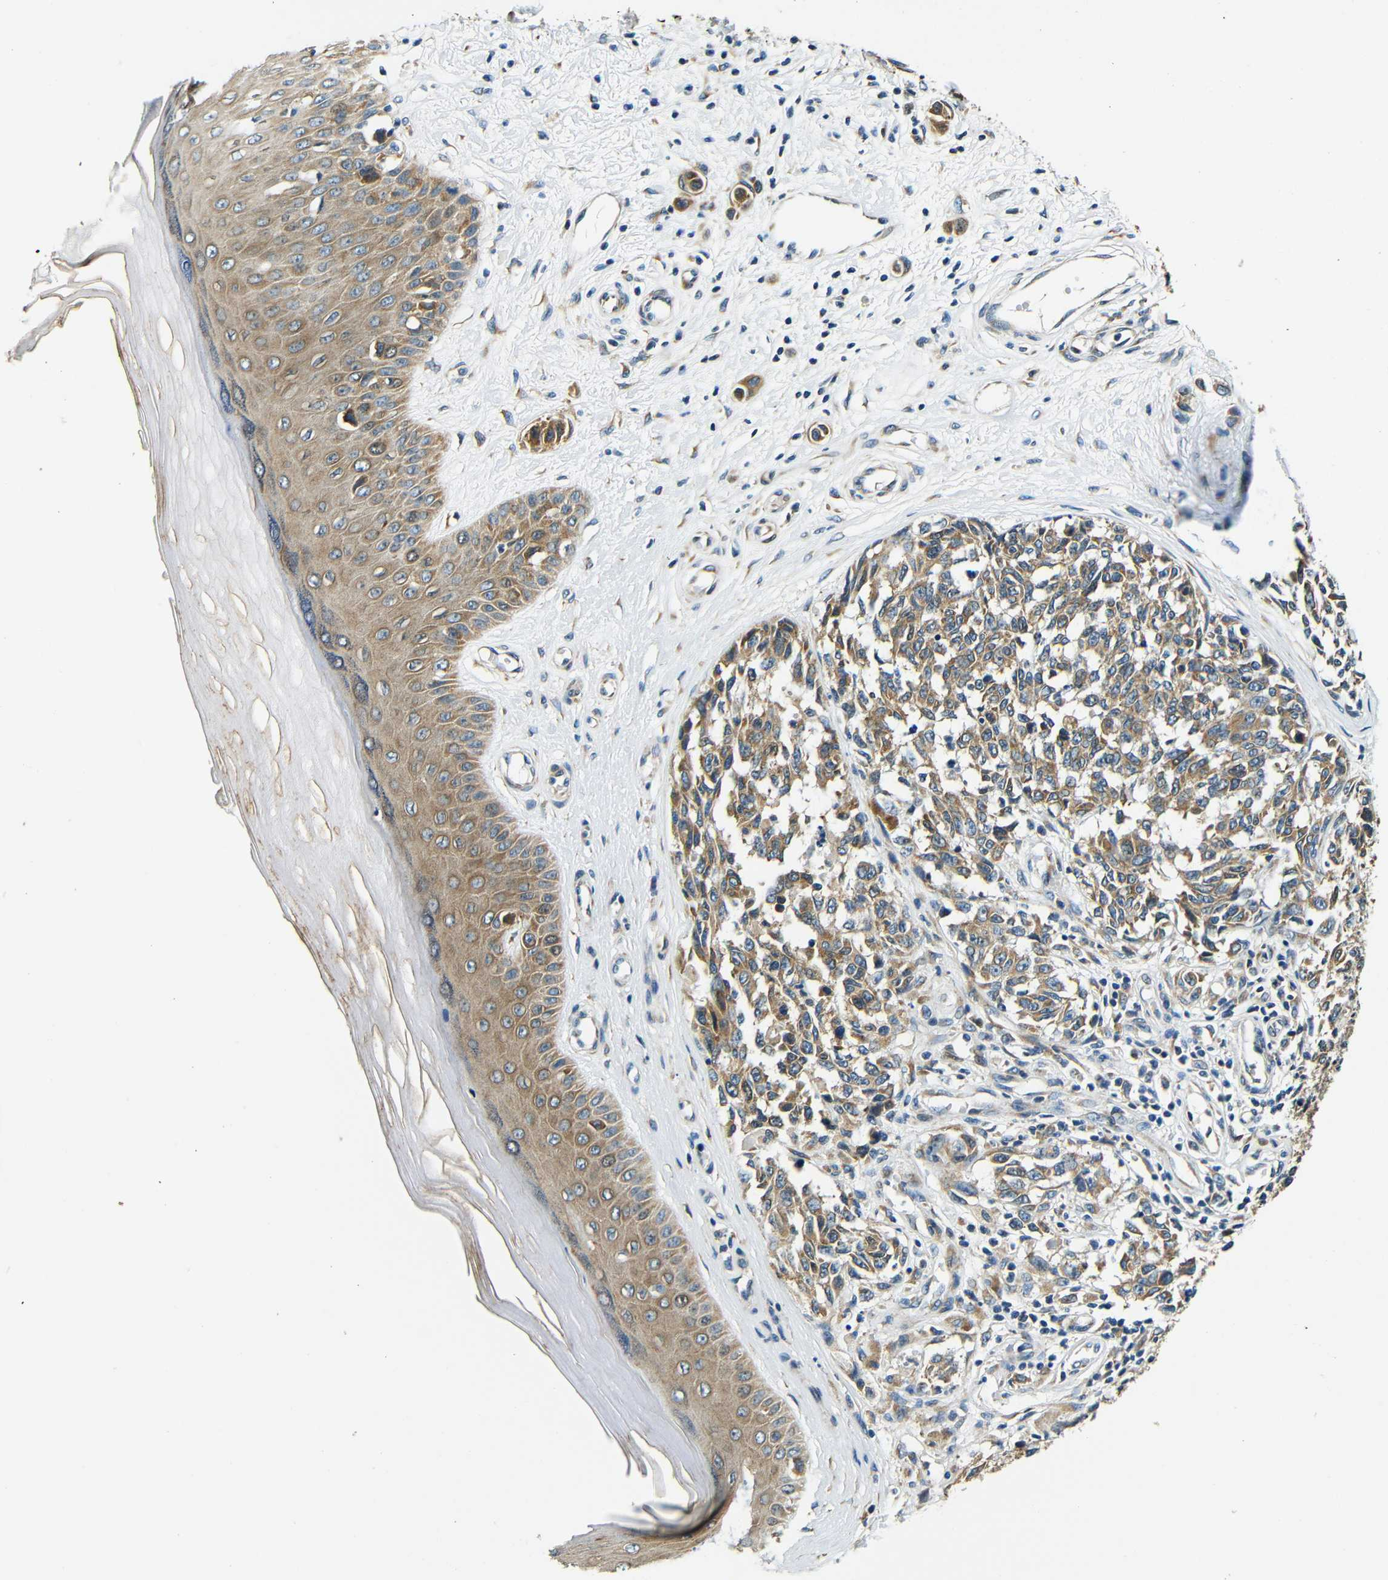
{"staining": {"intensity": "moderate", "quantity": ">75%", "location": "cytoplasmic/membranous"}, "tissue": "melanoma", "cell_type": "Tumor cells", "image_type": "cancer", "snomed": [{"axis": "morphology", "description": "Malignant melanoma, NOS"}, {"axis": "topography", "description": "Skin"}], "caption": "The immunohistochemical stain labels moderate cytoplasmic/membranous positivity in tumor cells of malignant melanoma tissue.", "gene": "VAPB", "patient": {"sex": "female", "age": 64}}